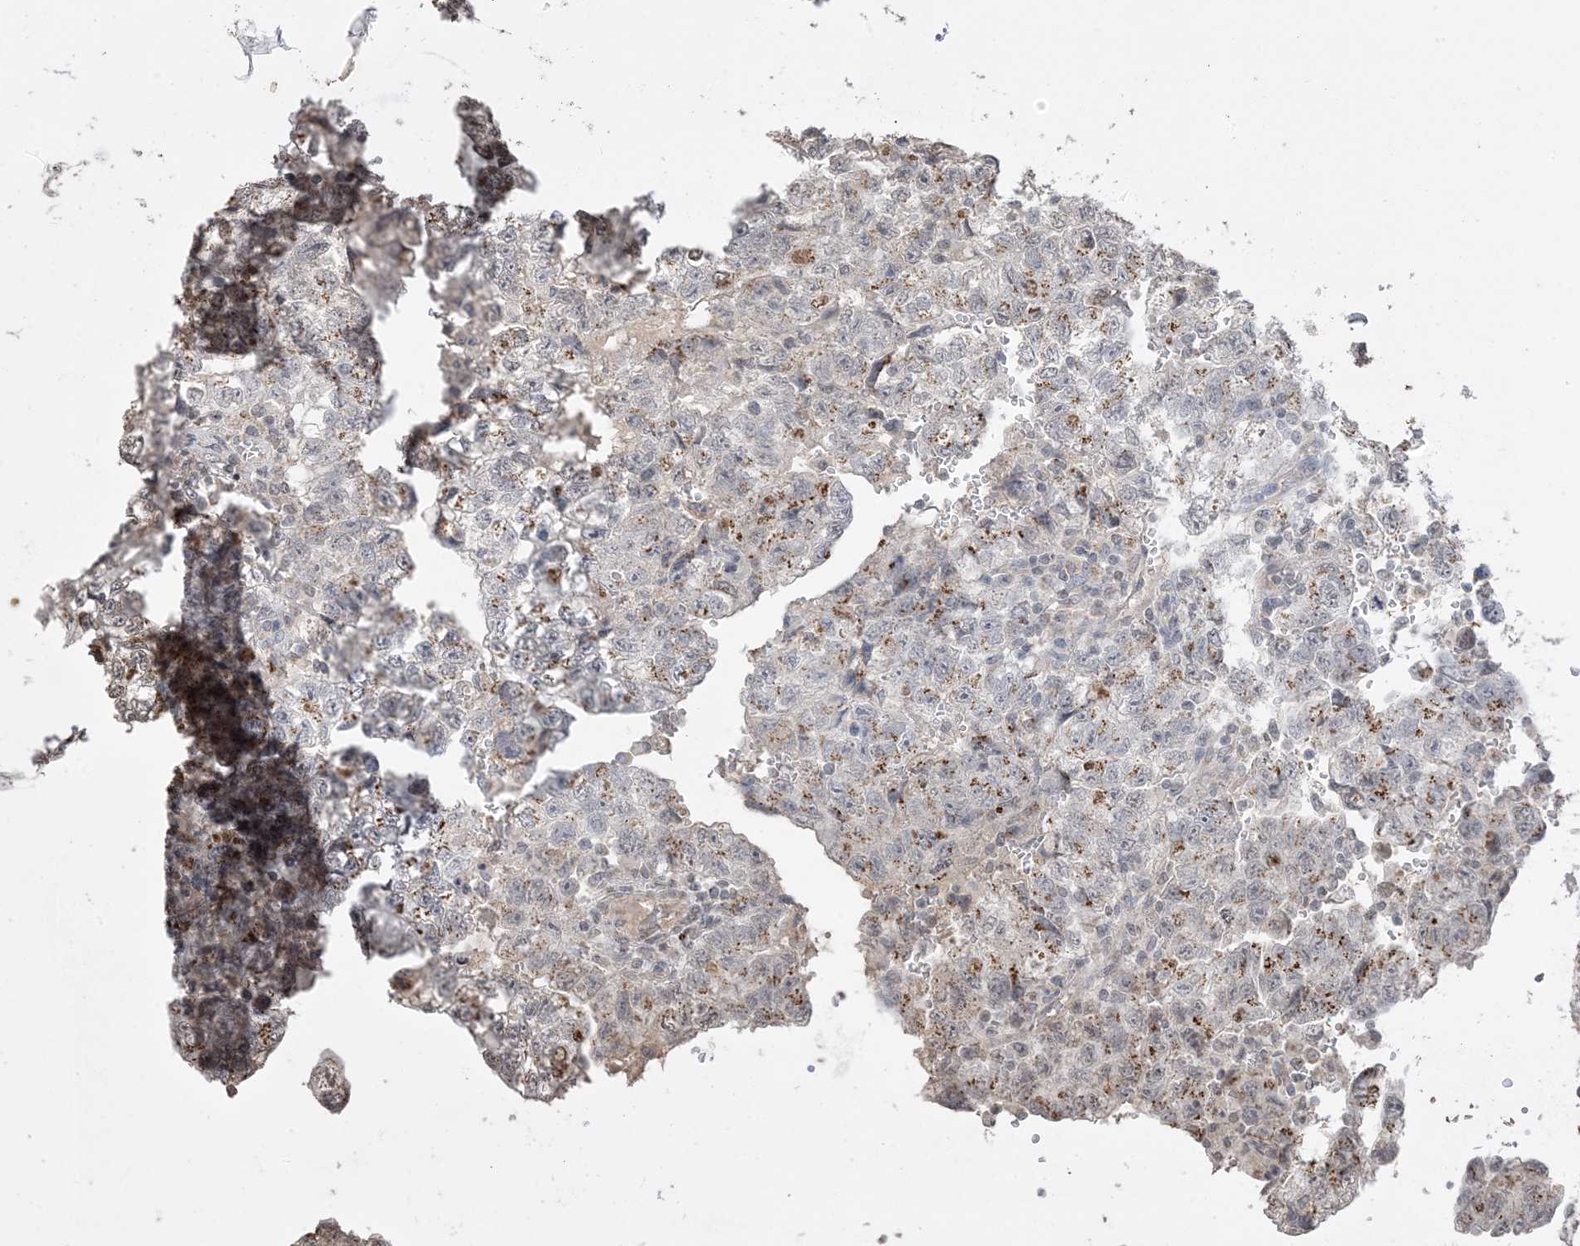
{"staining": {"intensity": "moderate", "quantity": "25%-75%", "location": "cytoplasmic/membranous"}, "tissue": "testis cancer", "cell_type": "Tumor cells", "image_type": "cancer", "snomed": [{"axis": "morphology", "description": "Carcinoma, Embryonal, NOS"}, {"axis": "topography", "description": "Testis"}], "caption": "Testis embryonal carcinoma stained with a protein marker shows moderate staining in tumor cells.", "gene": "XRN1", "patient": {"sex": "male", "age": 36}}